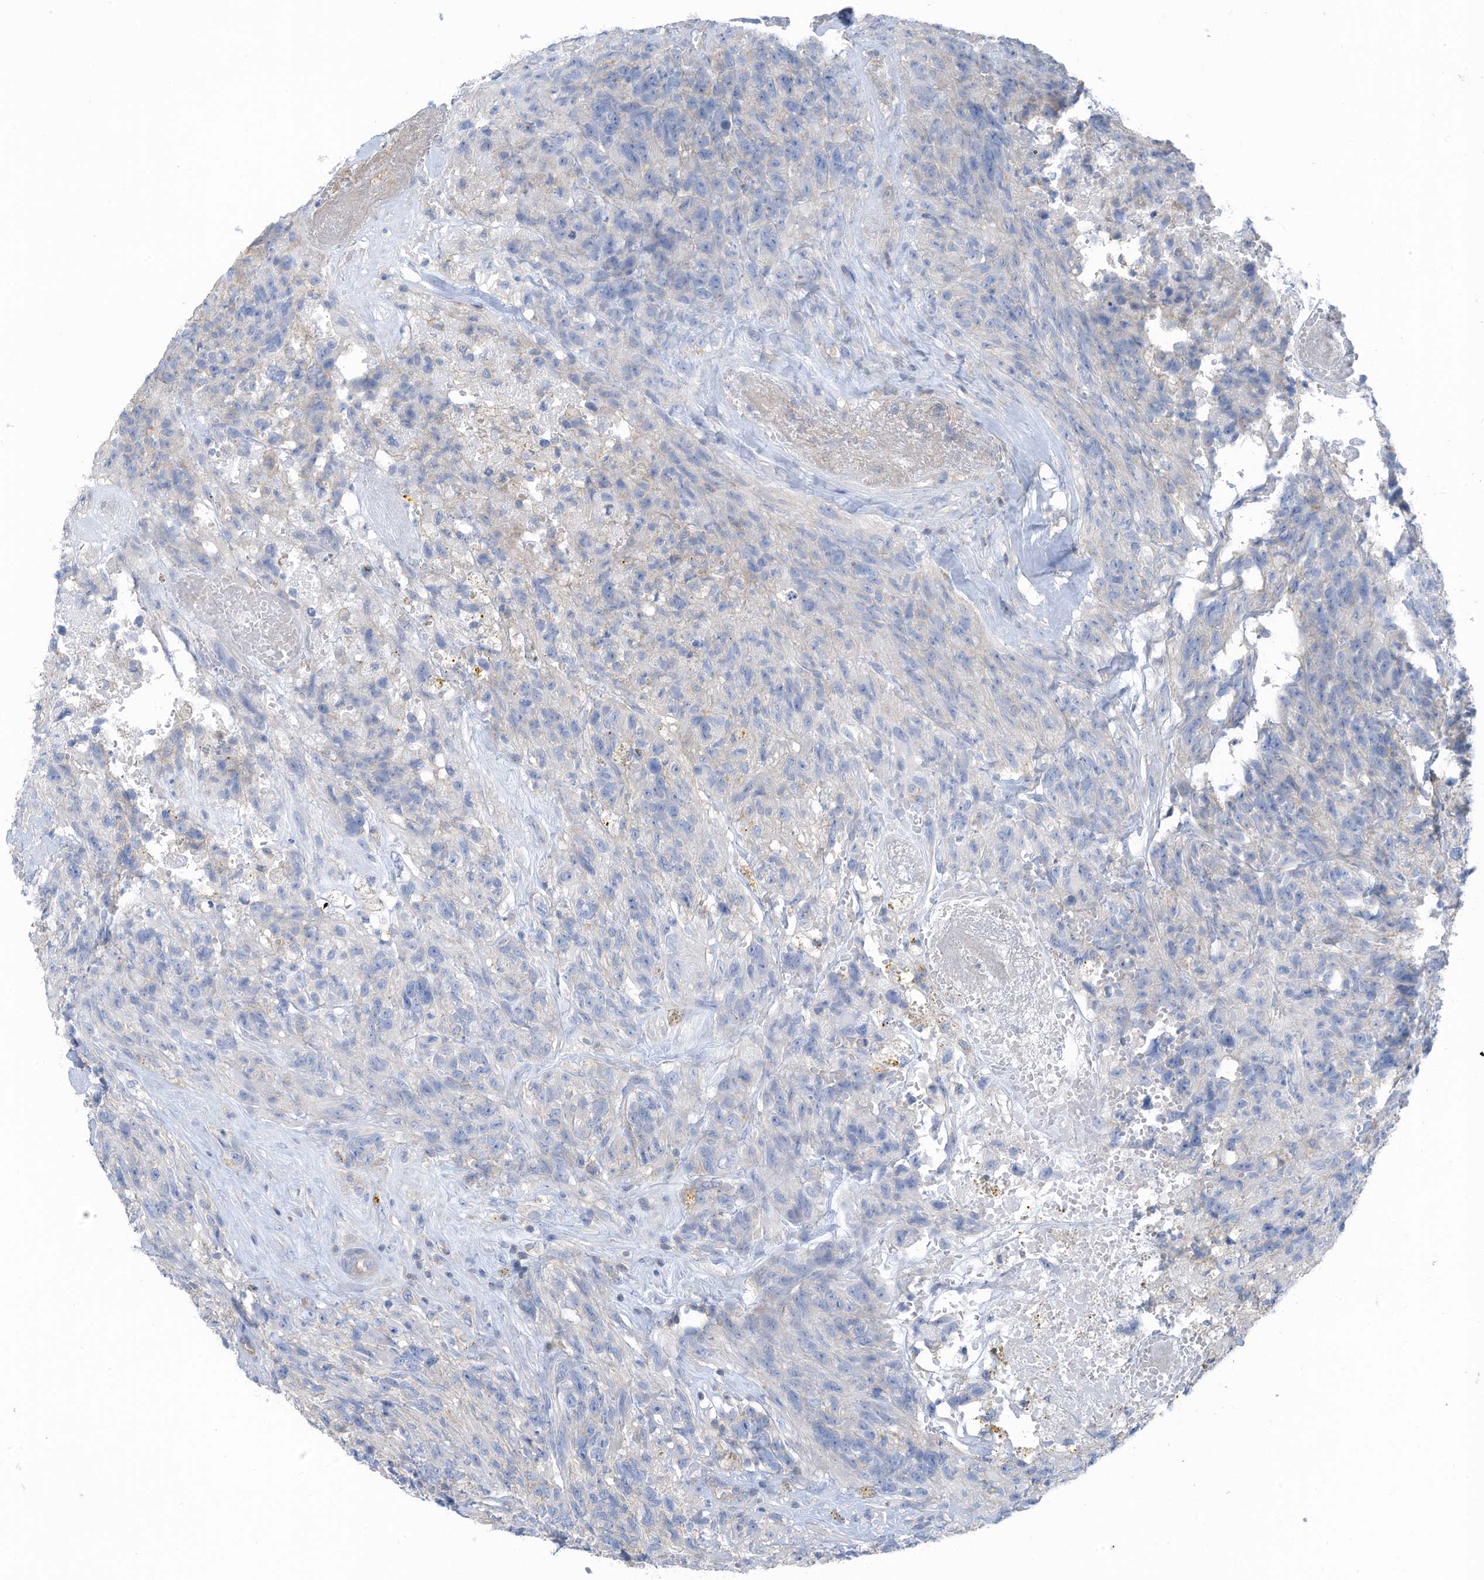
{"staining": {"intensity": "negative", "quantity": "none", "location": "none"}, "tissue": "glioma", "cell_type": "Tumor cells", "image_type": "cancer", "snomed": [{"axis": "morphology", "description": "Glioma, malignant, High grade"}, {"axis": "topography", "description": "Brain"}], "caption": "High magnification brightfield microscopy of glioma stained with DAB (3,3'-diaminobenzidine) (brown) and counterstained with hematoxylin (blue): tumor cells show no significant staining.", "gene": "ZNF846", "patient": {"sex": "male", "age": 69}}